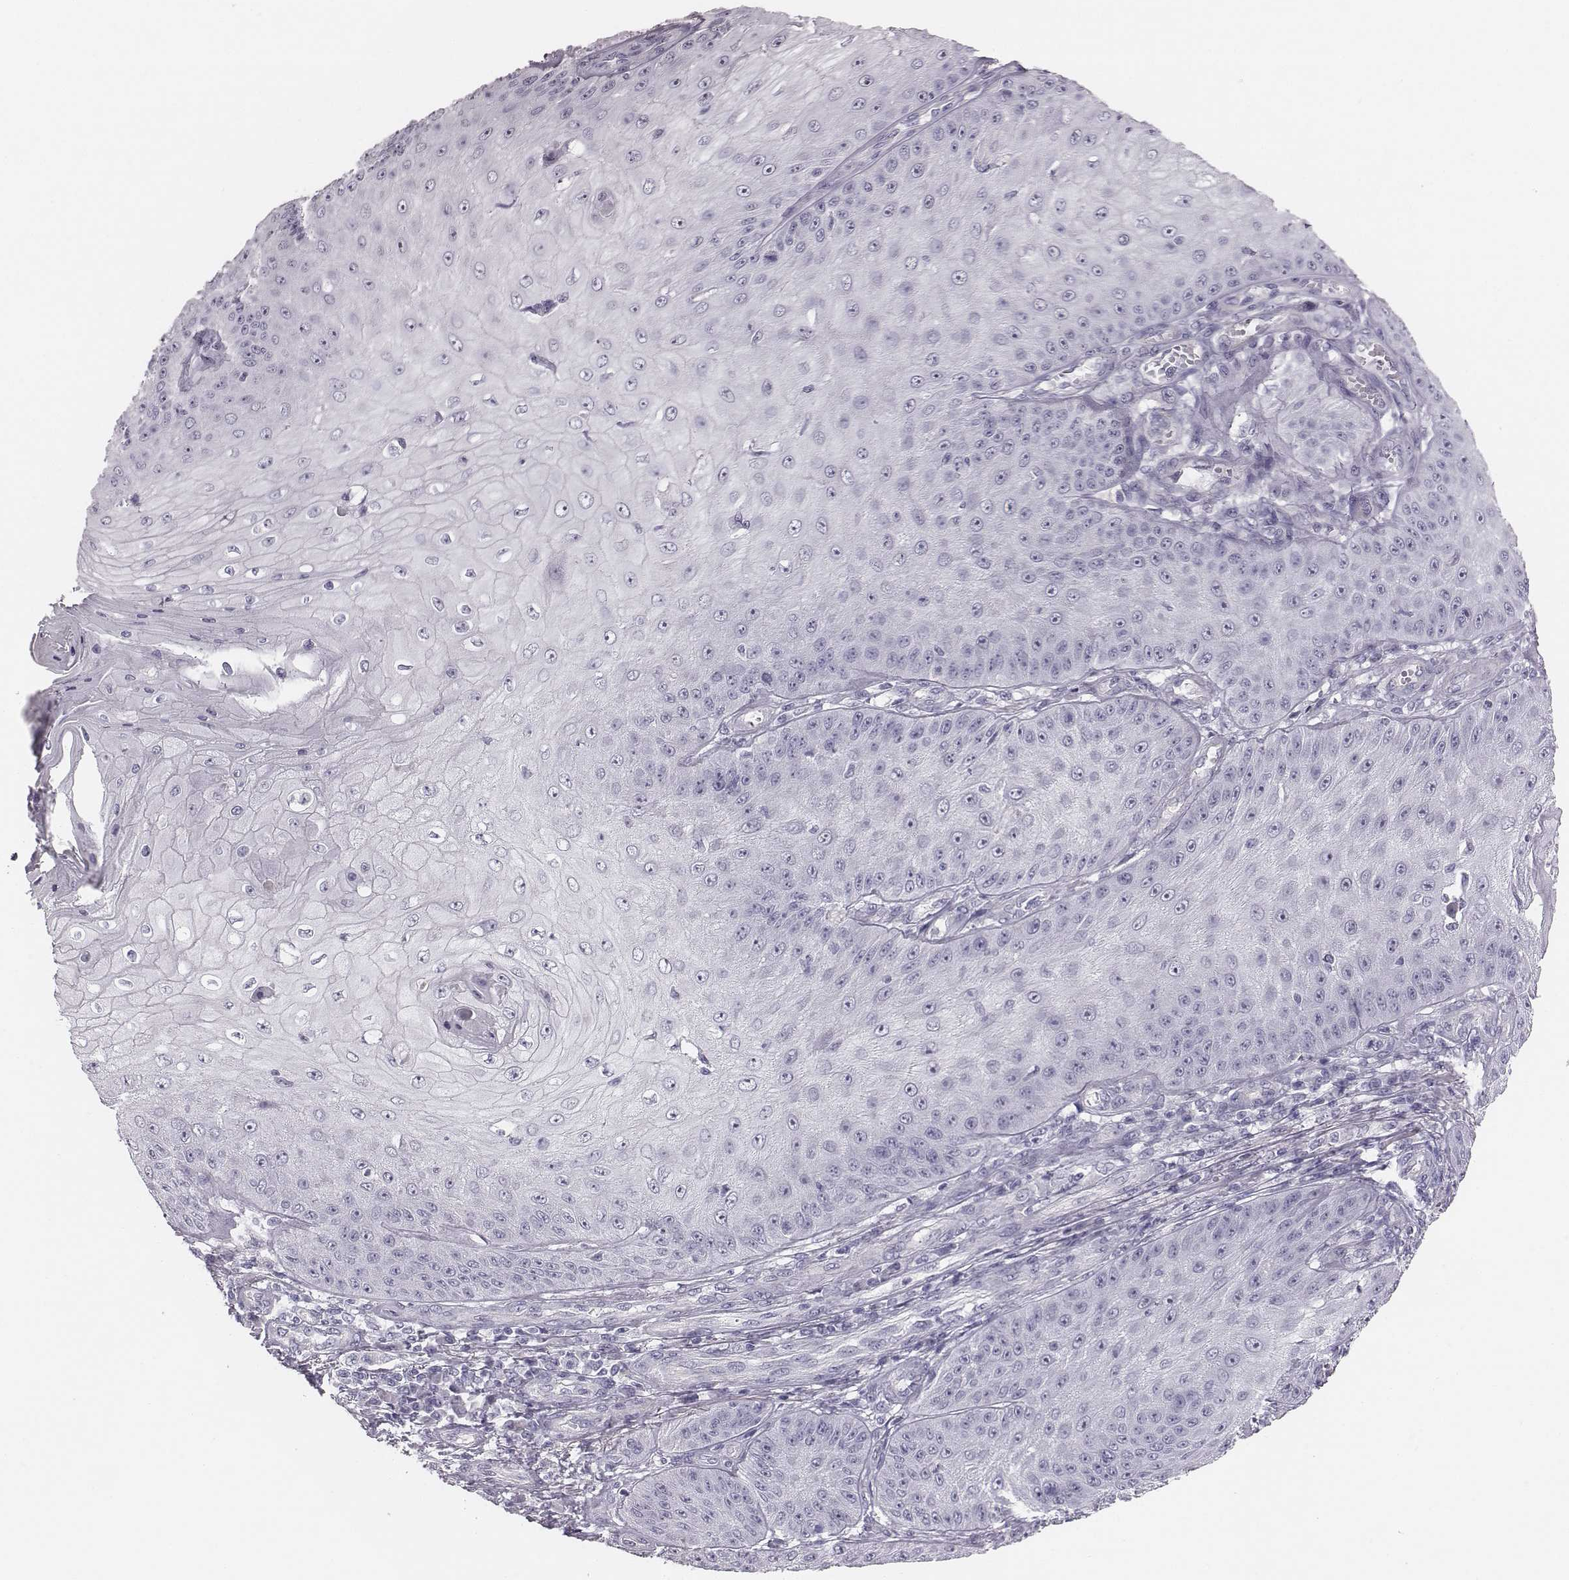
{"staining": {"intensity": "negative", "quantity": "none", "location": "none"}, "tissue": "skin cancer", "cell_type": "Tumor cells", "image_type": "cancer", "snomed": [{"axis": "morphology", "description": "Squamous cell carcinoma, NOS"}, {"axis": "topography", "description": "Skin"}], "caption": "Skin squamous cell carcinoma was stained to show a protein in brown. There is no significant staining in tumor cells.", "gene": "CACNG4", "patient": {"sex": "male", "age": 70}}